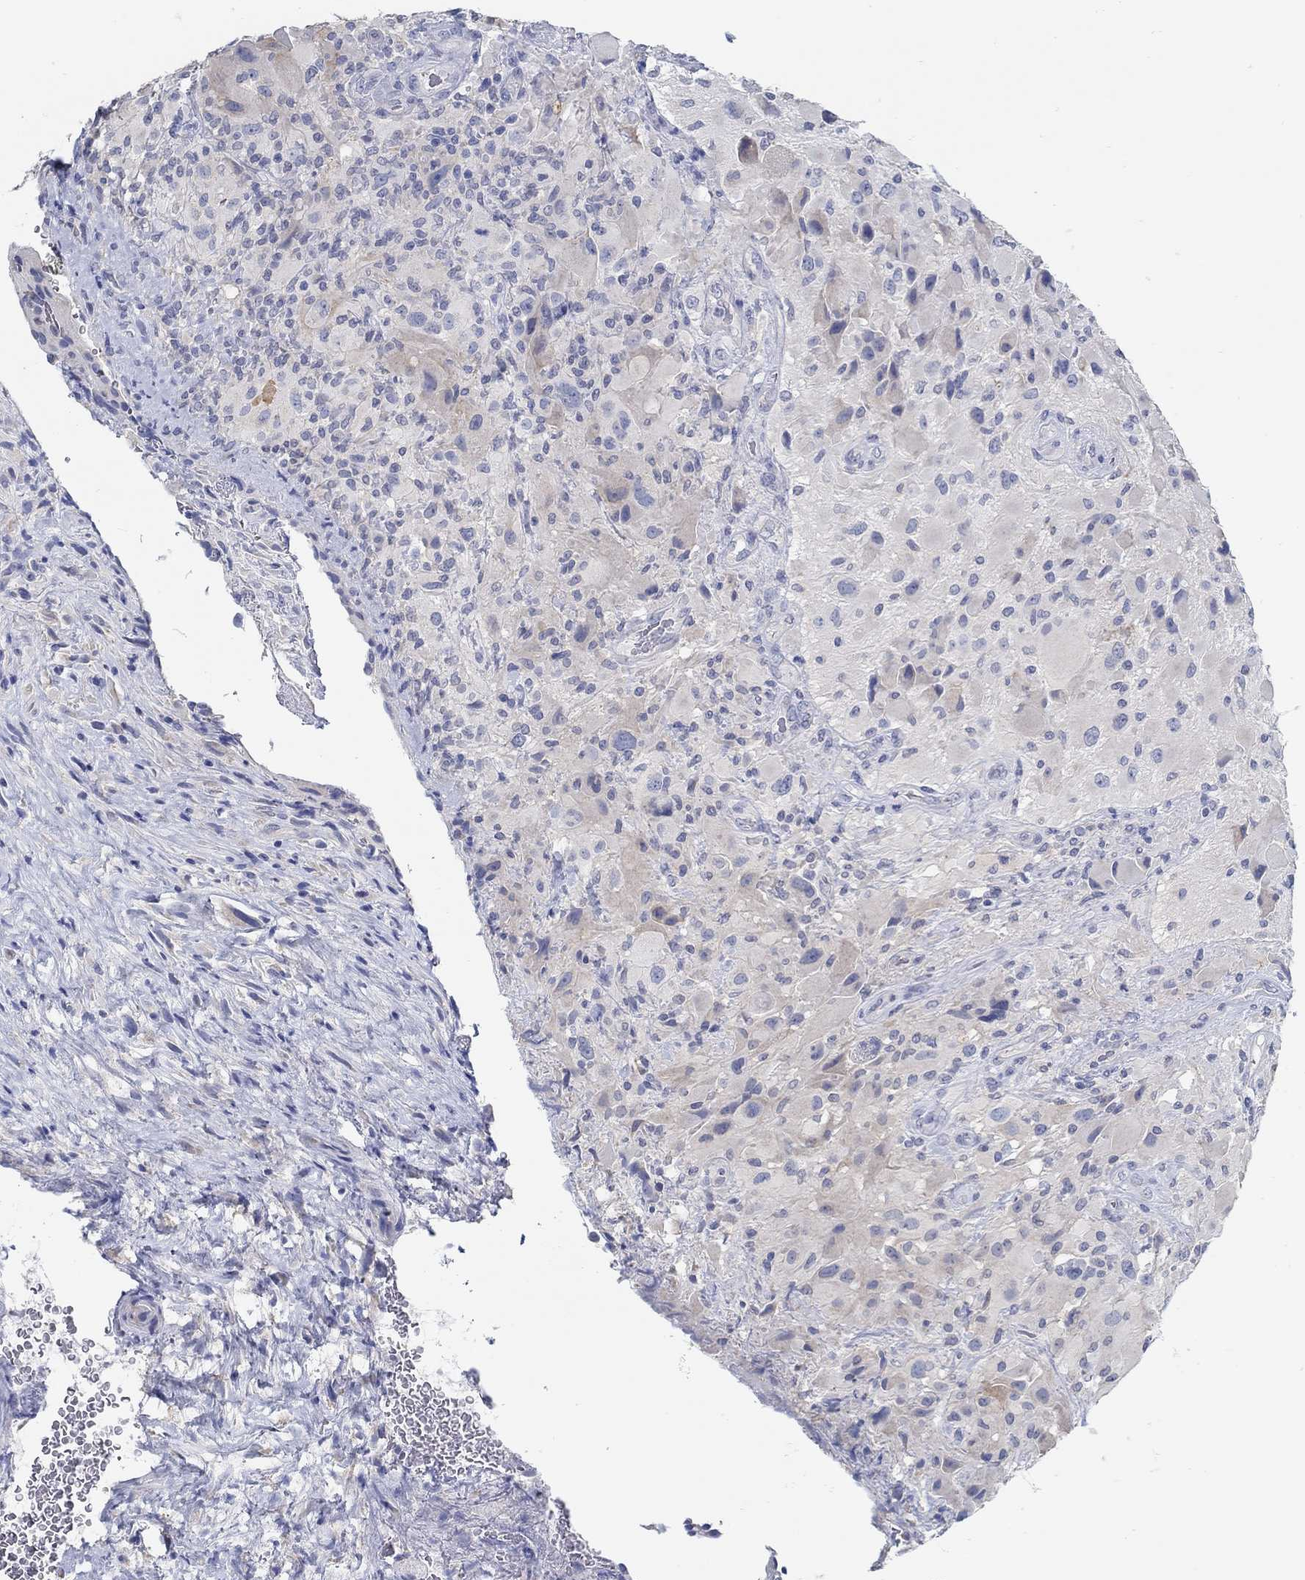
{"staining": {"intensity": "negative", "quantity": "none", "location": "none"}, "tissue": "glioma", "cell_type": "Tumor cells", "image_type": "cancer", "snomed": [{"axis": "morphology", "description": "Glioma, malignant, High grade"}, {"axis": "topography", "description": "Cerebral cortex"}], "caption": "IHC micrograph of glioma stained for a protein (brown), which displays no staining in tumor cells.", "gene": "ZFAND4", "patient": {"sex": "male", "age": 35}}